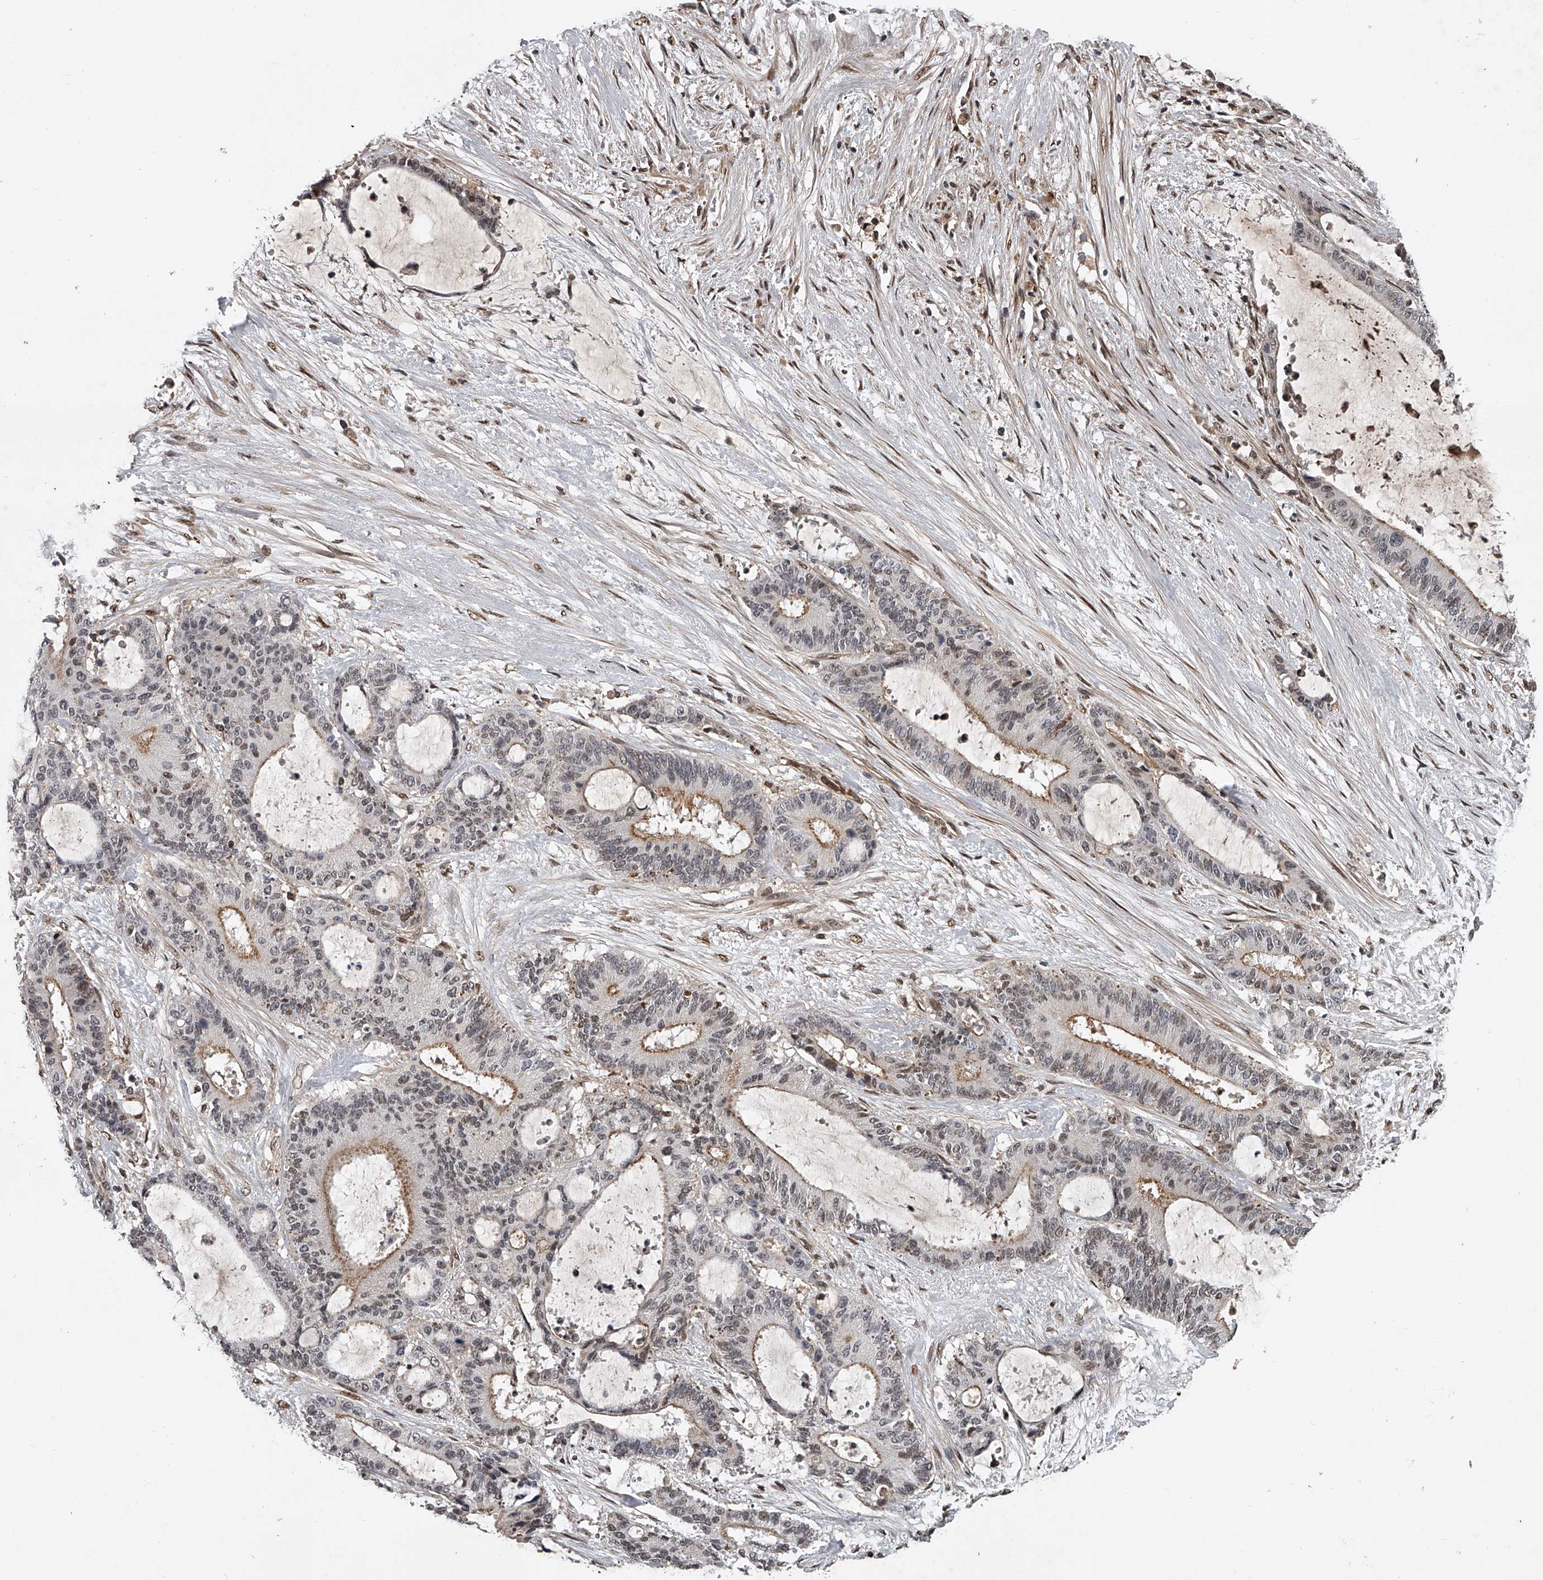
{"staining": {"intensity": "moderate", "quantity": "25%-75%", "location": "cytoplasmic/membranous,nuclear"}, "tissue": "liver cancer", "cell_type": "Tumor cells", "image_type": "cancer", "snomed": [{"axis": "morphology", "description": "Normal tissue, NOS"}, {"axis": "morphology", "description": "Cholangiocarcinoma"}, {"axis": "topography", "description": "Liver"}, {"axis": "topography", "description": "Peripheral nerve tissue"}], "caption": "Brown immunohistochemical staining in human liver cancer (cholangiocarcinoma) shows moderate cytoplasmic/membranous and nuclear staining in approximately 25%-75% of tumor cells.", "gene": "PLEKHG1", "patient": {"sex": "female", "age": 73}}